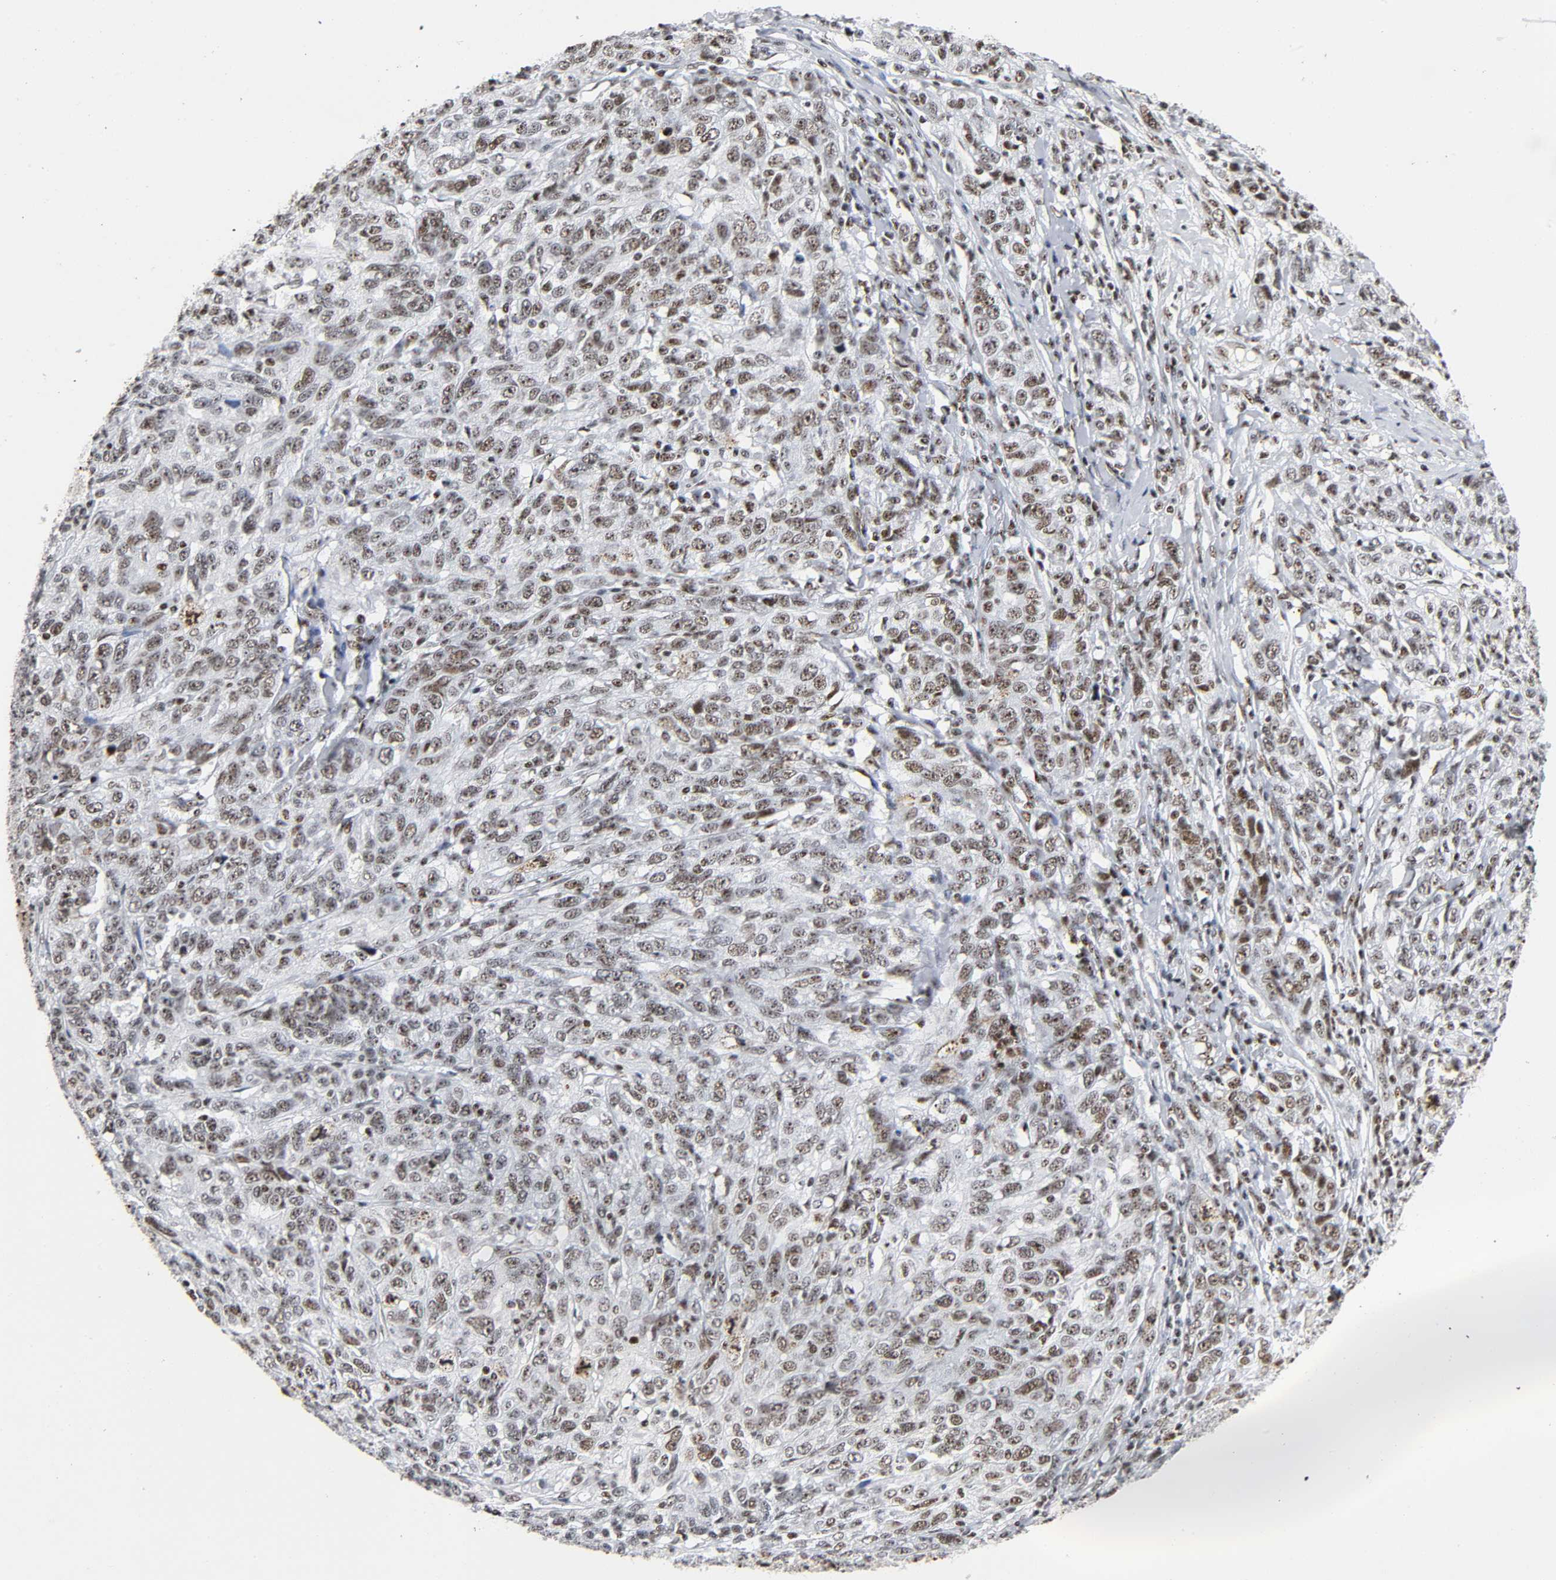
{"staining": {"intensity": "moderate", "quantity": ">75%", "location": "nuclear"}, "tissue": "ovarian cancer", "cell_type": "Tumor cells", "image_type": "cancer", "snomed": [{"axis": "morphology", "description": "Cystadenocarcinoma, serous, NOS"}, {"axis": "topography", "description": "Ovary"}], "caption": "Immunohistochemistry micrograph of neoplastic tissue: human ovarian cancer (serous cystadenocarcinoma) stained using immunohistochemistry shows medium levels of moderate protein expression localized specifically in the nuclear of tumor cells, appearing as a nuclear brown color.", "gene": "UBTF", "patient": {"sex": "female", "age": 71}}